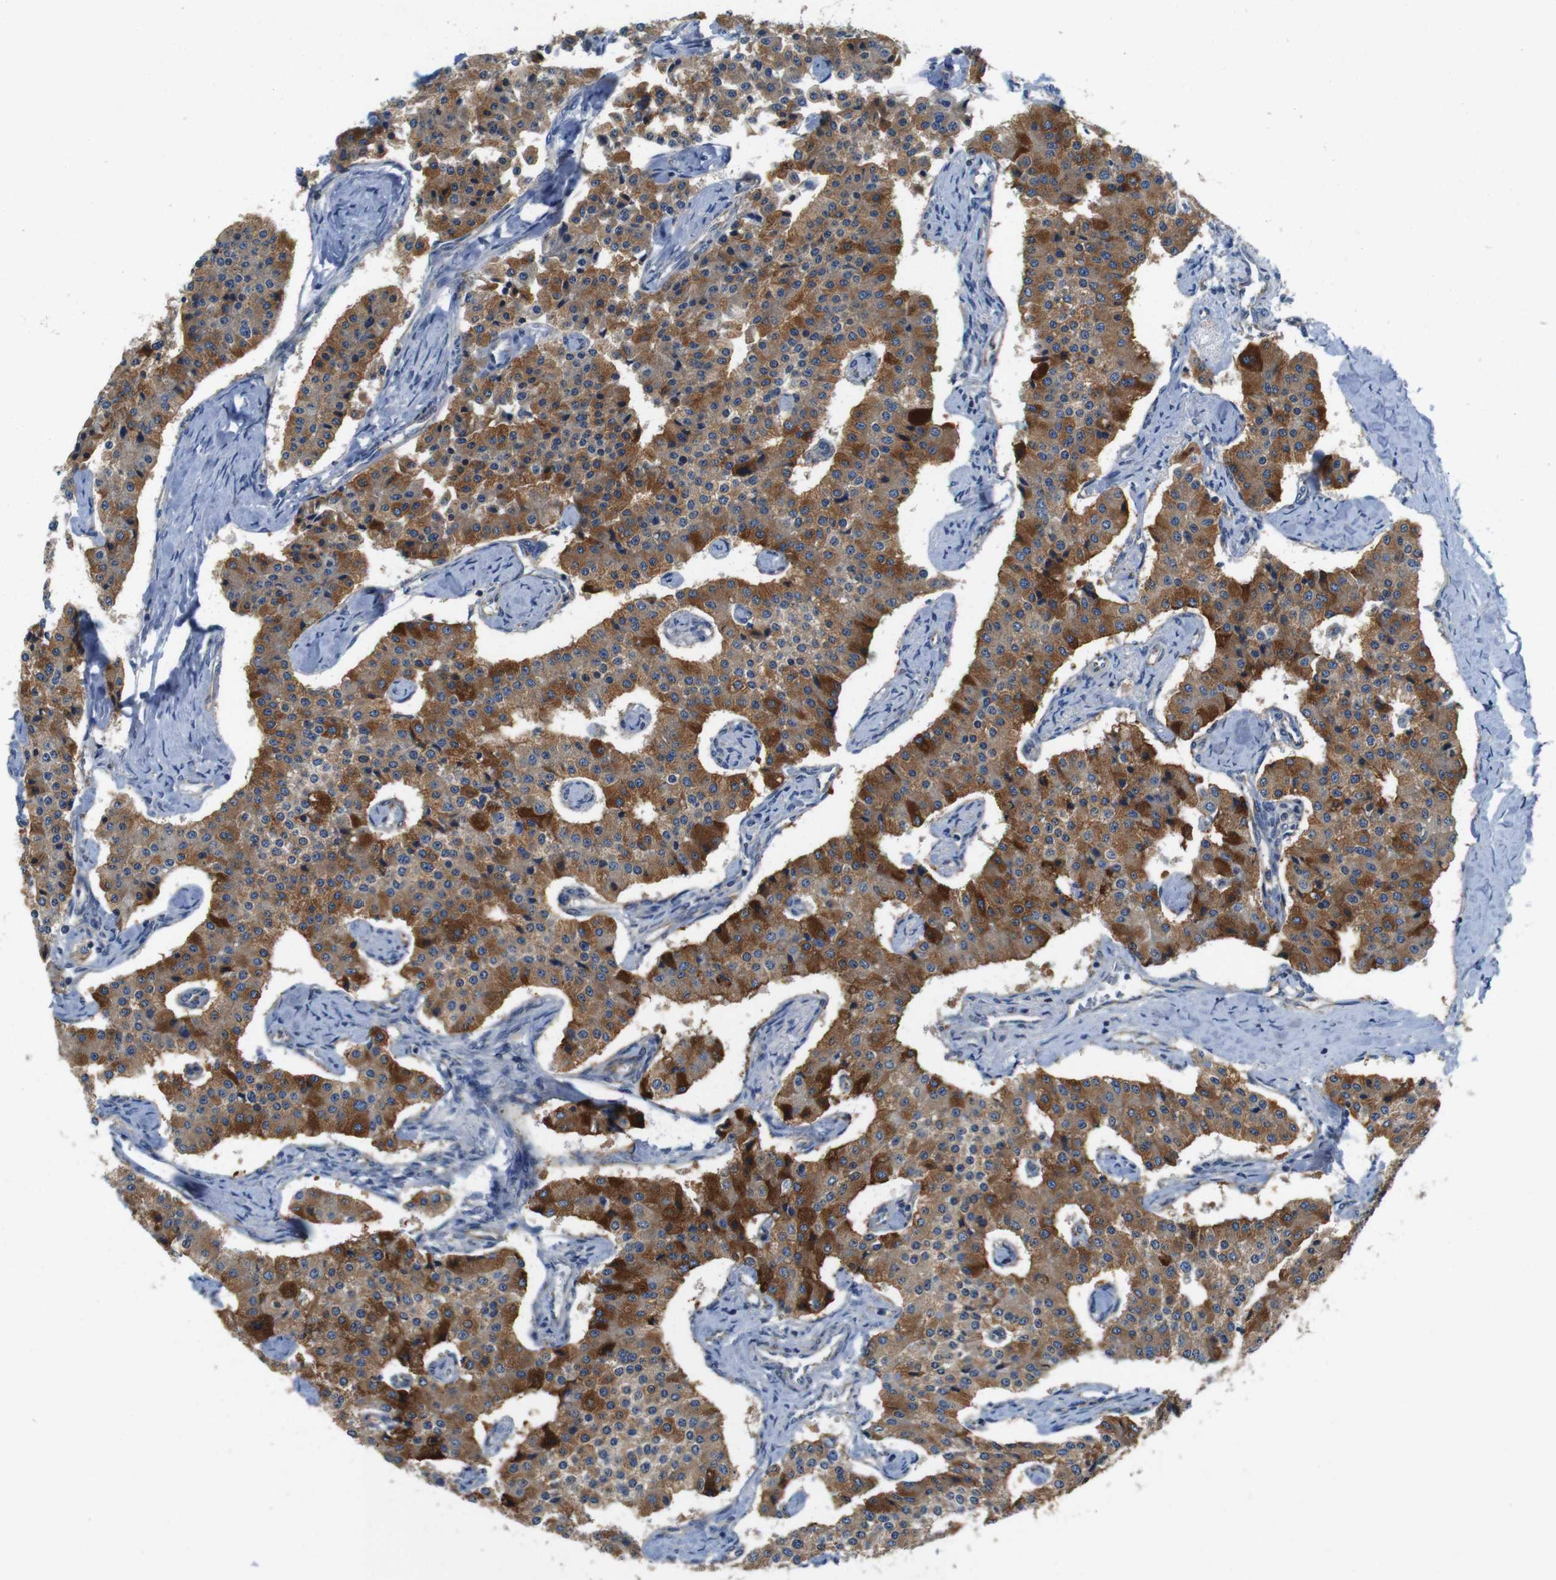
{"staining": {"intensity": "moderate", "quantity": ">75%", "location": "cytoplasmic/membranous"}, "tissue": "carcinoid", "cell_type": "Tumor cells", "image_type": "cancer", "snomed": [{"axis": "morphology", "description": "Carcinoid, malignant, NOS"}, {"axis": "topography", "description": "Colon"}], "caption": "Approximately >75% of tumor cells in human carcinoid show moderate cytoplasmic/membranous protein staining as visualized by brown immunohistochemical staining.", "gene": "DCTN1", "patient": {"sex": "female", "age": 52}}